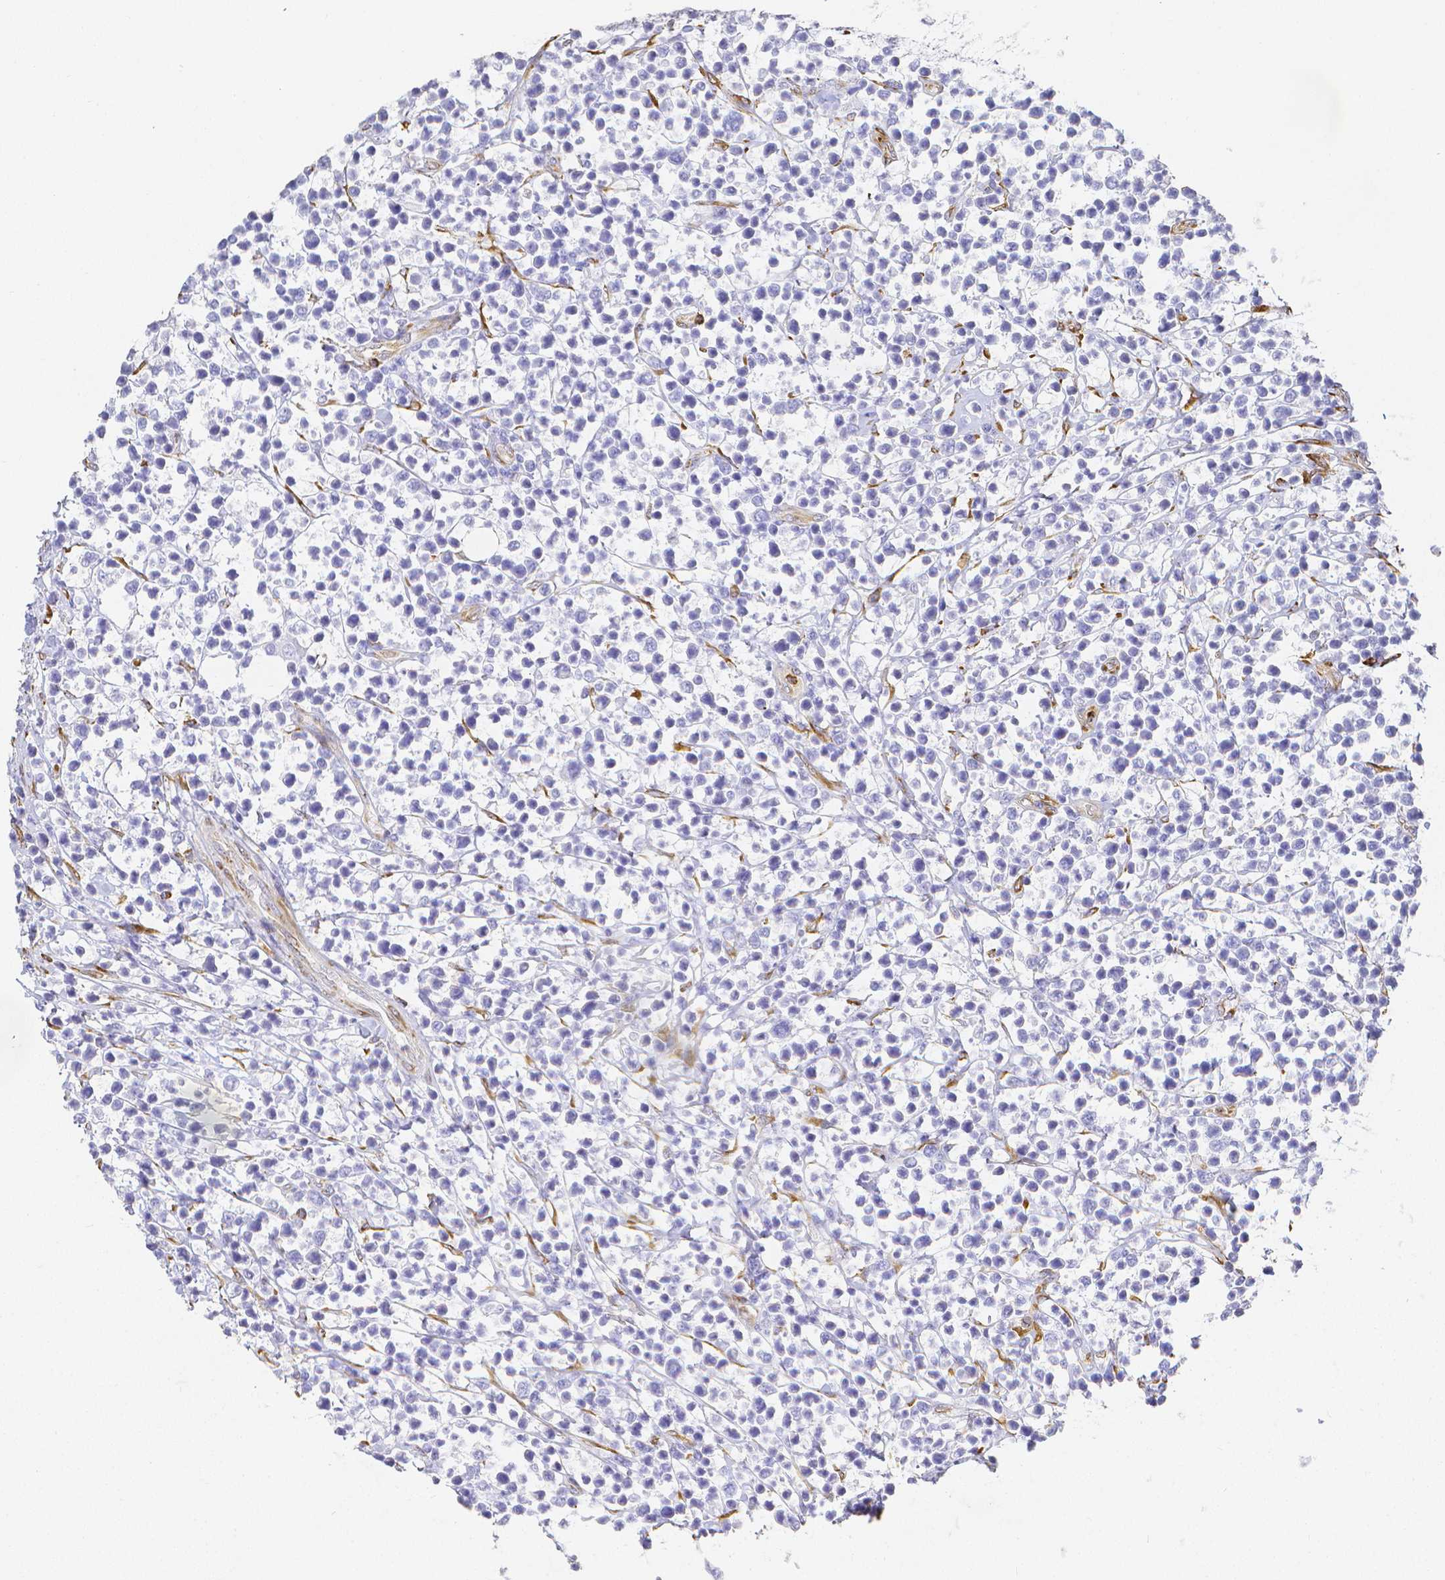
{"staining": {"intensity": "negative", "quantity": "none", "location": "none"}, "tissue": "lymphoma", "cell_type": "Tumor cells", "image_type": "cancer", "snomed": [{"axis": "morphology", "description": "Malignant lymphoma, non-Hodgkin's type, Low grade"}, {"axis": "topography", "description": "Lymph node"}], "caption": "Immunohistochemistry (IHC) of human low-grade malignant lymphoma, non-Hodgkin's type shows no positivity in tumor cells. (DAB (3,3'-diaminobenzidine) immunohistochemistry with hematoxylin counter stain).", "gene": "SMURF1", "patient": {"sex": "male", "age": 60}}